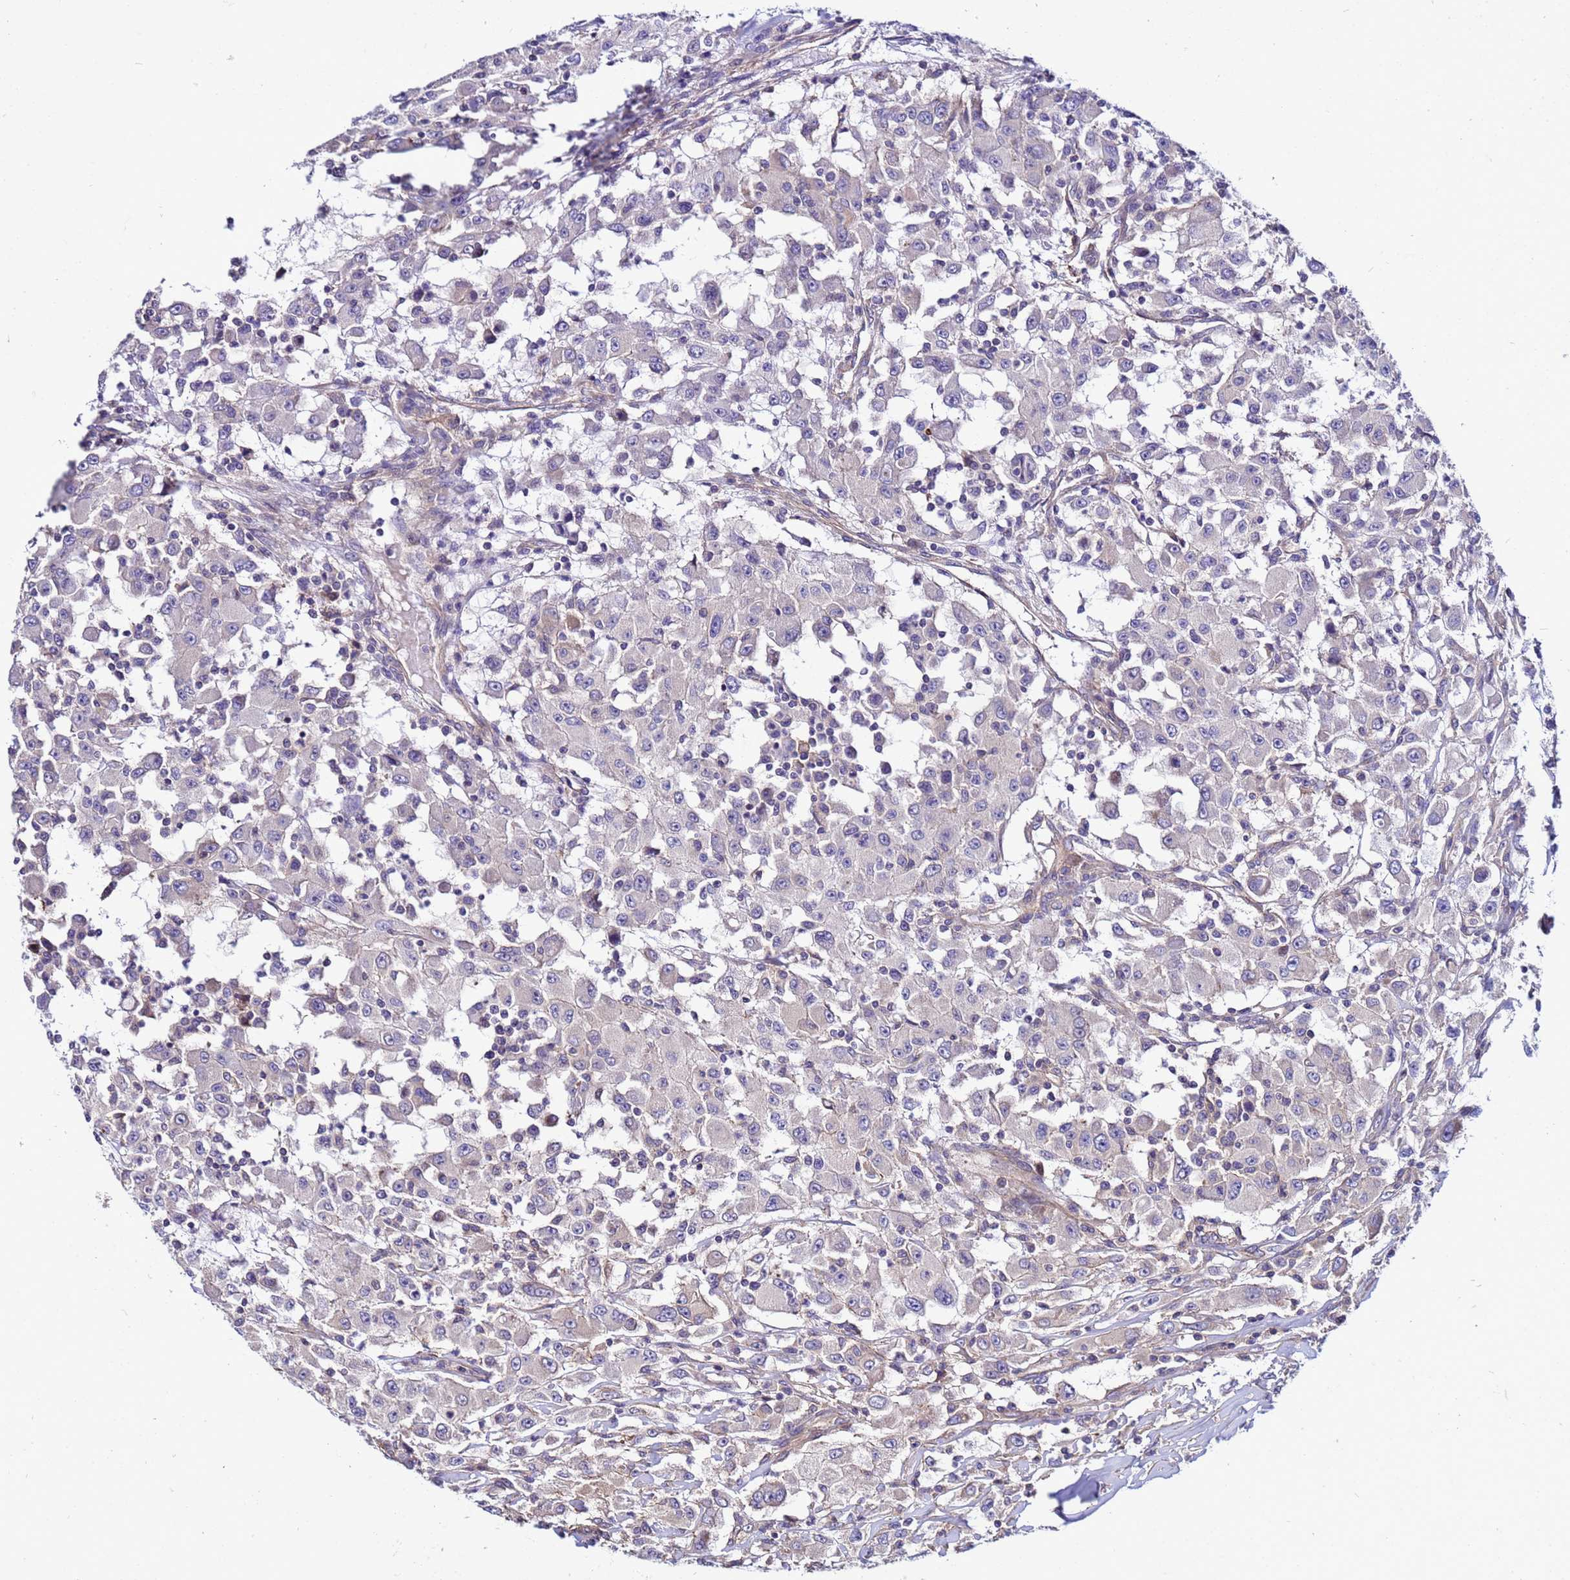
{"staining": {"intensity": "negative", "quantity": "none", "location": "none"}, "tissue": "renal cancer", "cell_type": "Tumor cells", "image_type": "cancer", "snomed": [{"axis": "morphology", "description": "Adenocarcinoma, NOS"}, {"axis": "topography", "description": "Kidney"}], "caption": "IHC of renal cancer (adenocarcinoma) shows no staining in tumor cells.", "gene": "STK38", "patient": {"sex": "female", "age": 67}}